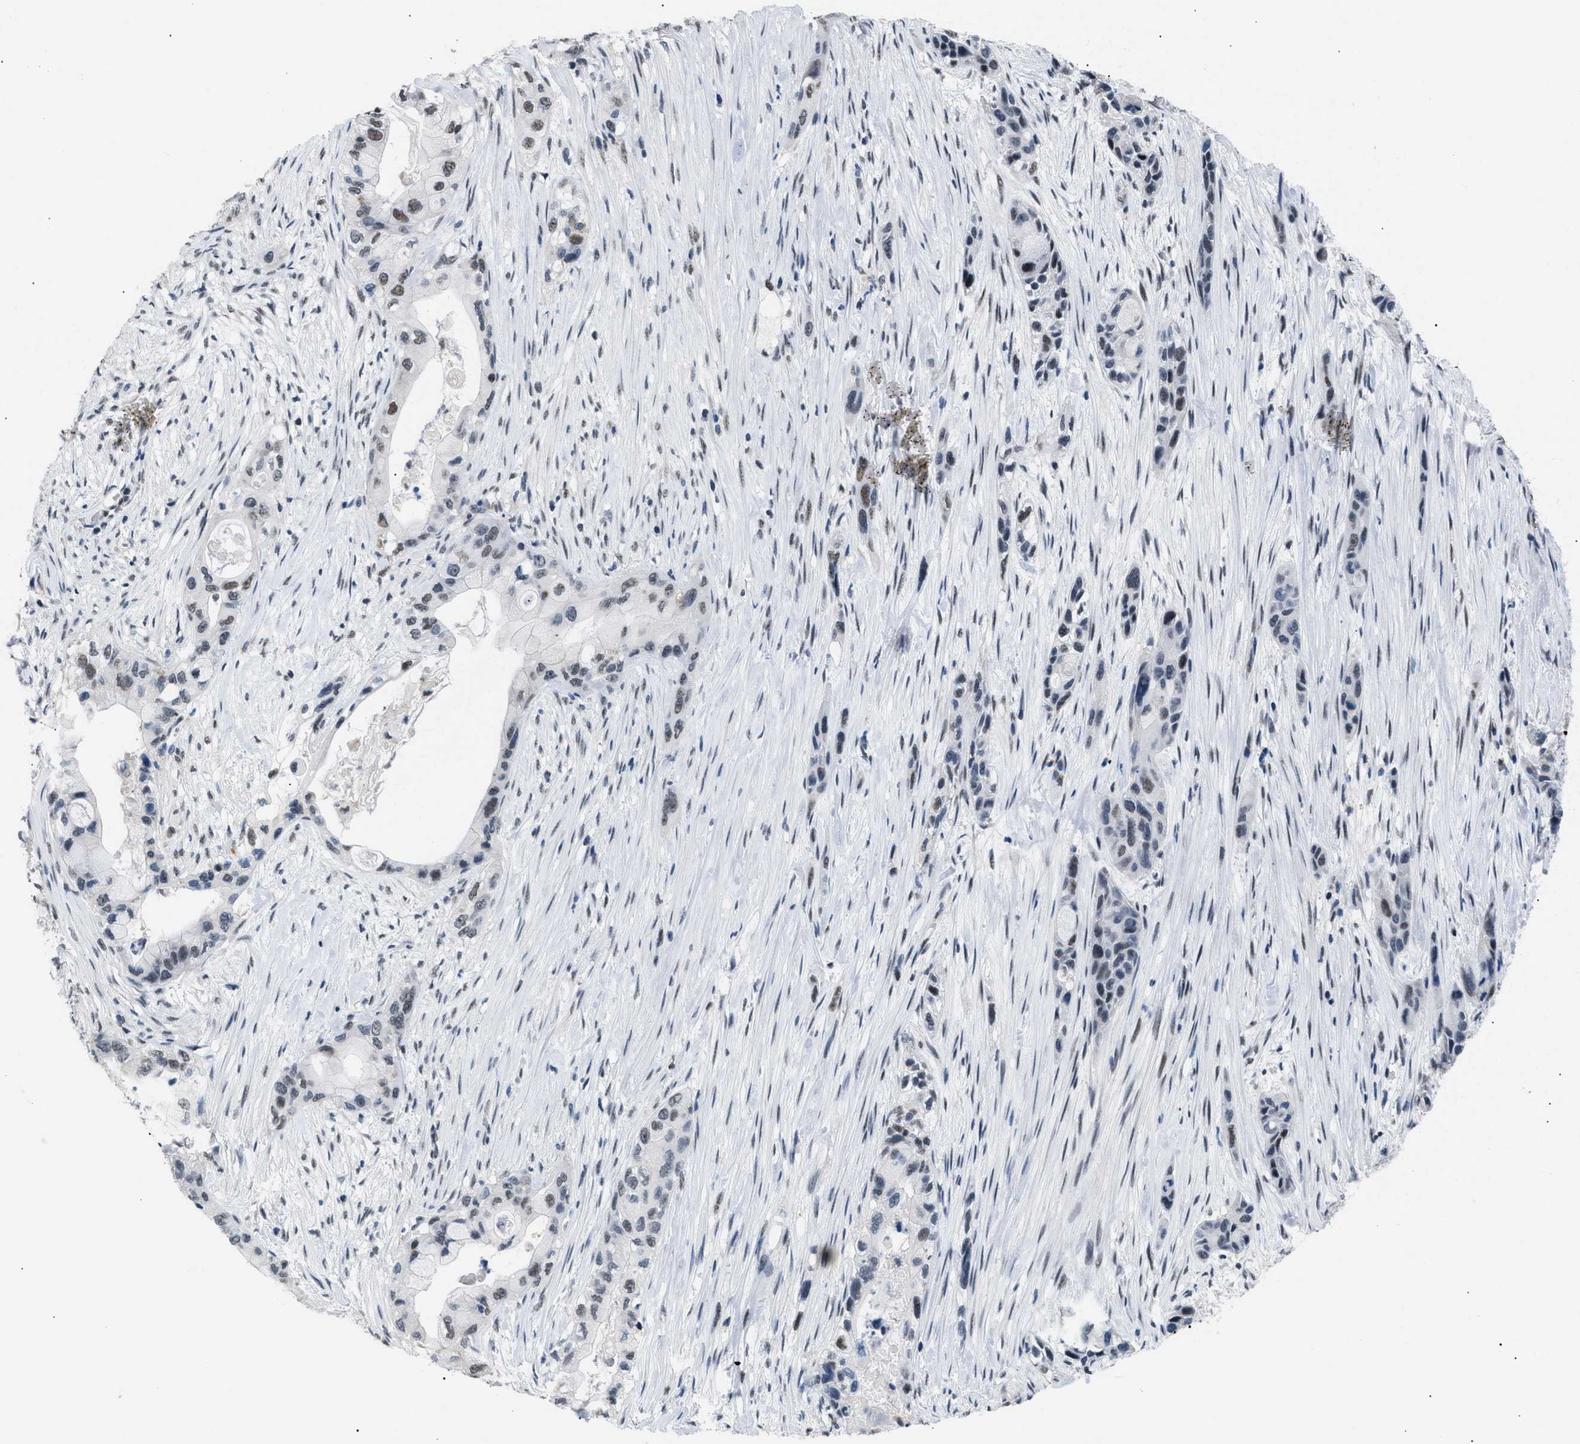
{"staining": {"intensity": "weak", "quantity": "<25%", "location": "nuclear"}, "tissue": "pancreatic cancer", "cell_type": "Tumor cells", "image_type": "cancer", "snomed": [{"axis": "morphology", "description": "Adenocarcinoma, NOS"}, {"axis": "topography", "description": "Pancreas"}], "caption": "Immunohistochemistry photomicrograph of pancreatic cancer (adenocarcinoma) stained for a protein (brown), which reveals no staining in tumor cells.", "gene": "KCNC3", "patient": {"sex": "male", "age": 53}}